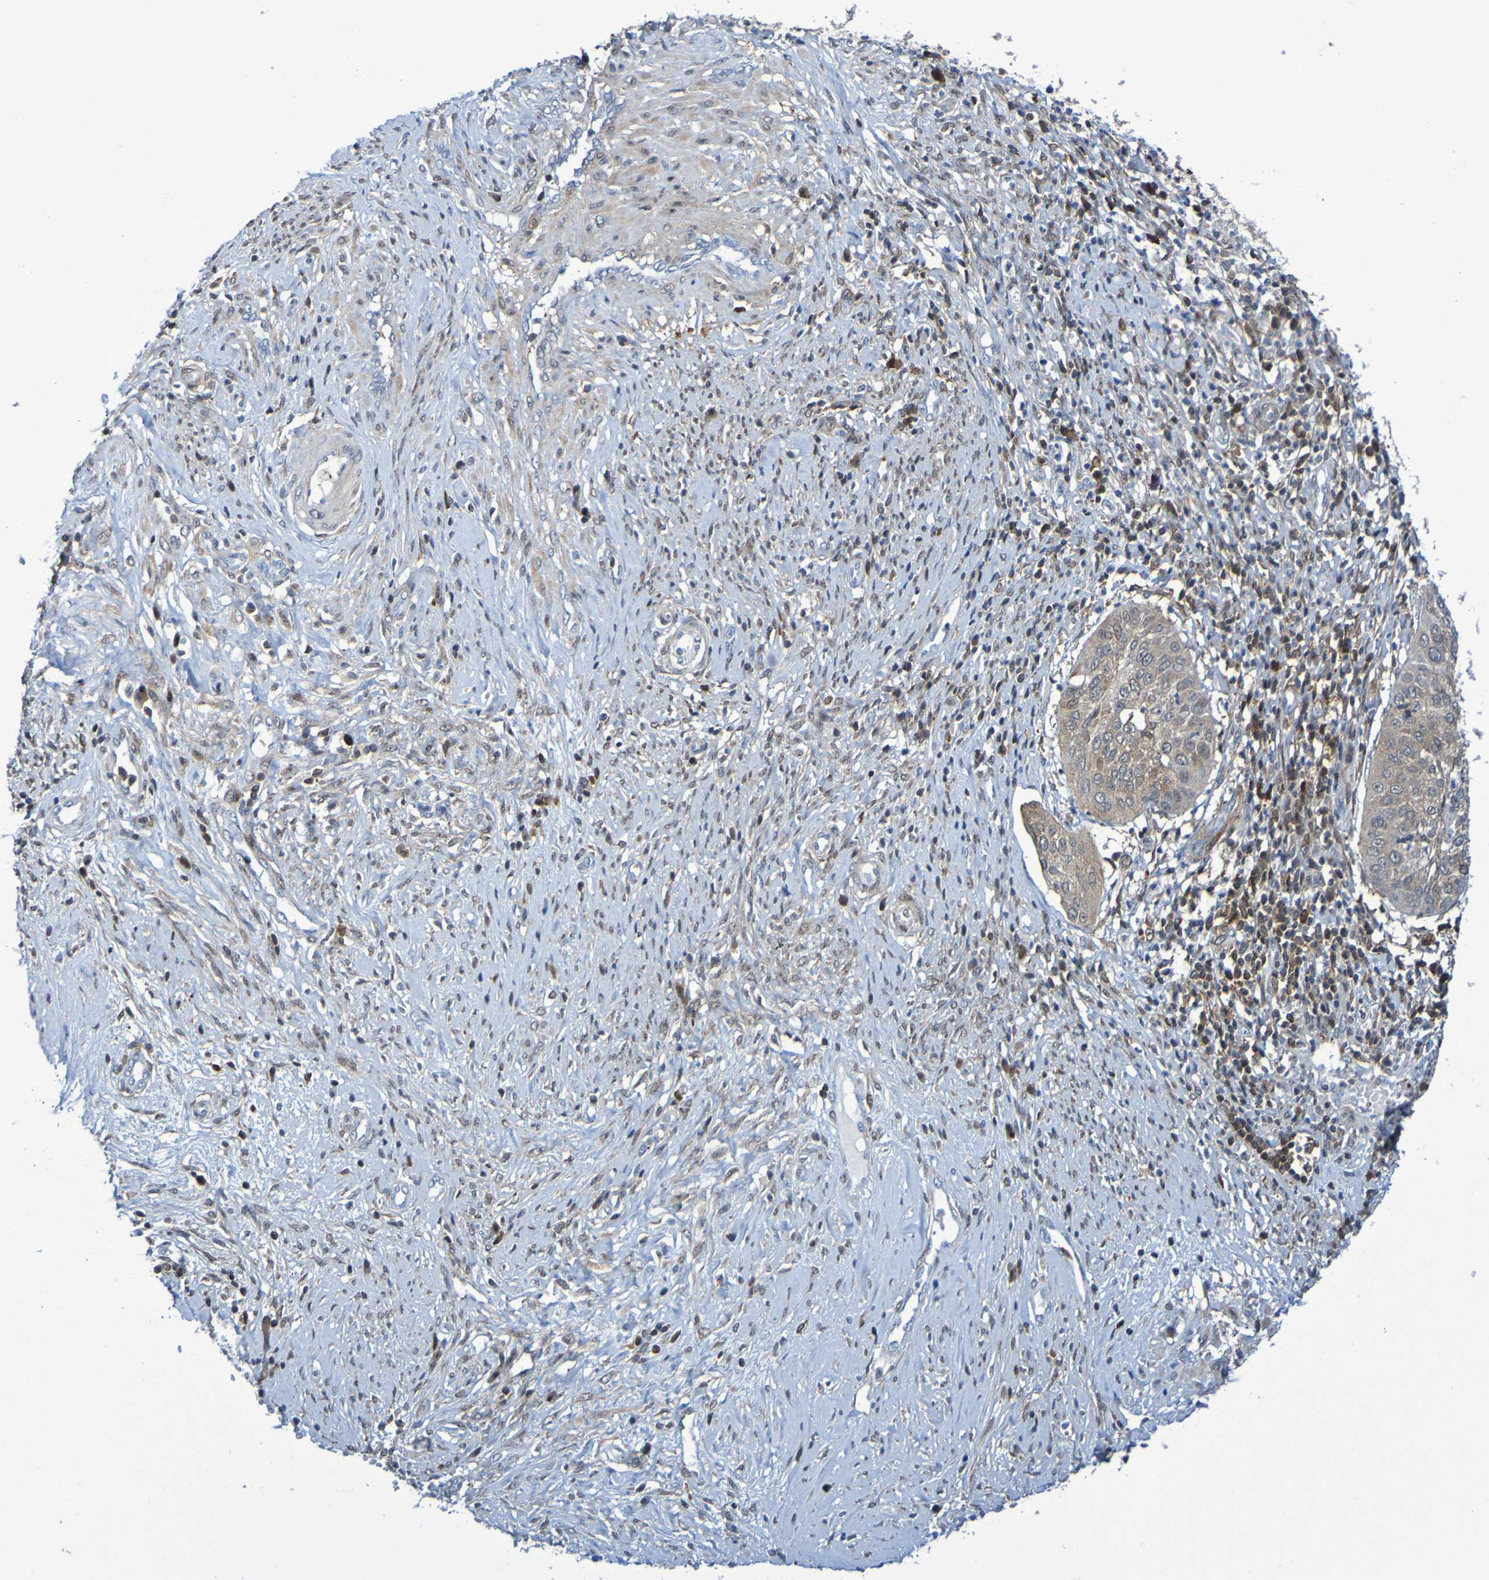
{"staining": {"intensity": "weak", "quantity": ">75%", "location": "cytoplasmic/membranous"}, "tissue": "cervical cancer", "cell_type": "Tumor cells", "image_type": "cancer", "snomed": [{"axis": "morphology", "description": "Normal tissue, NOS"}, {"axis": "morphology", "description": "Squamous cell carcinoma, NOS"}, {"axis": "topography", "description": "Cervix"}], "caption": "A low amount of weak cytoplasmic/membranous expression is seen in approximately >75% of tumor cells in squamous cell carcinoma (cervical) tissue.", "gene": "ATIC", "patient": {"sex": "female", "age": 39}}